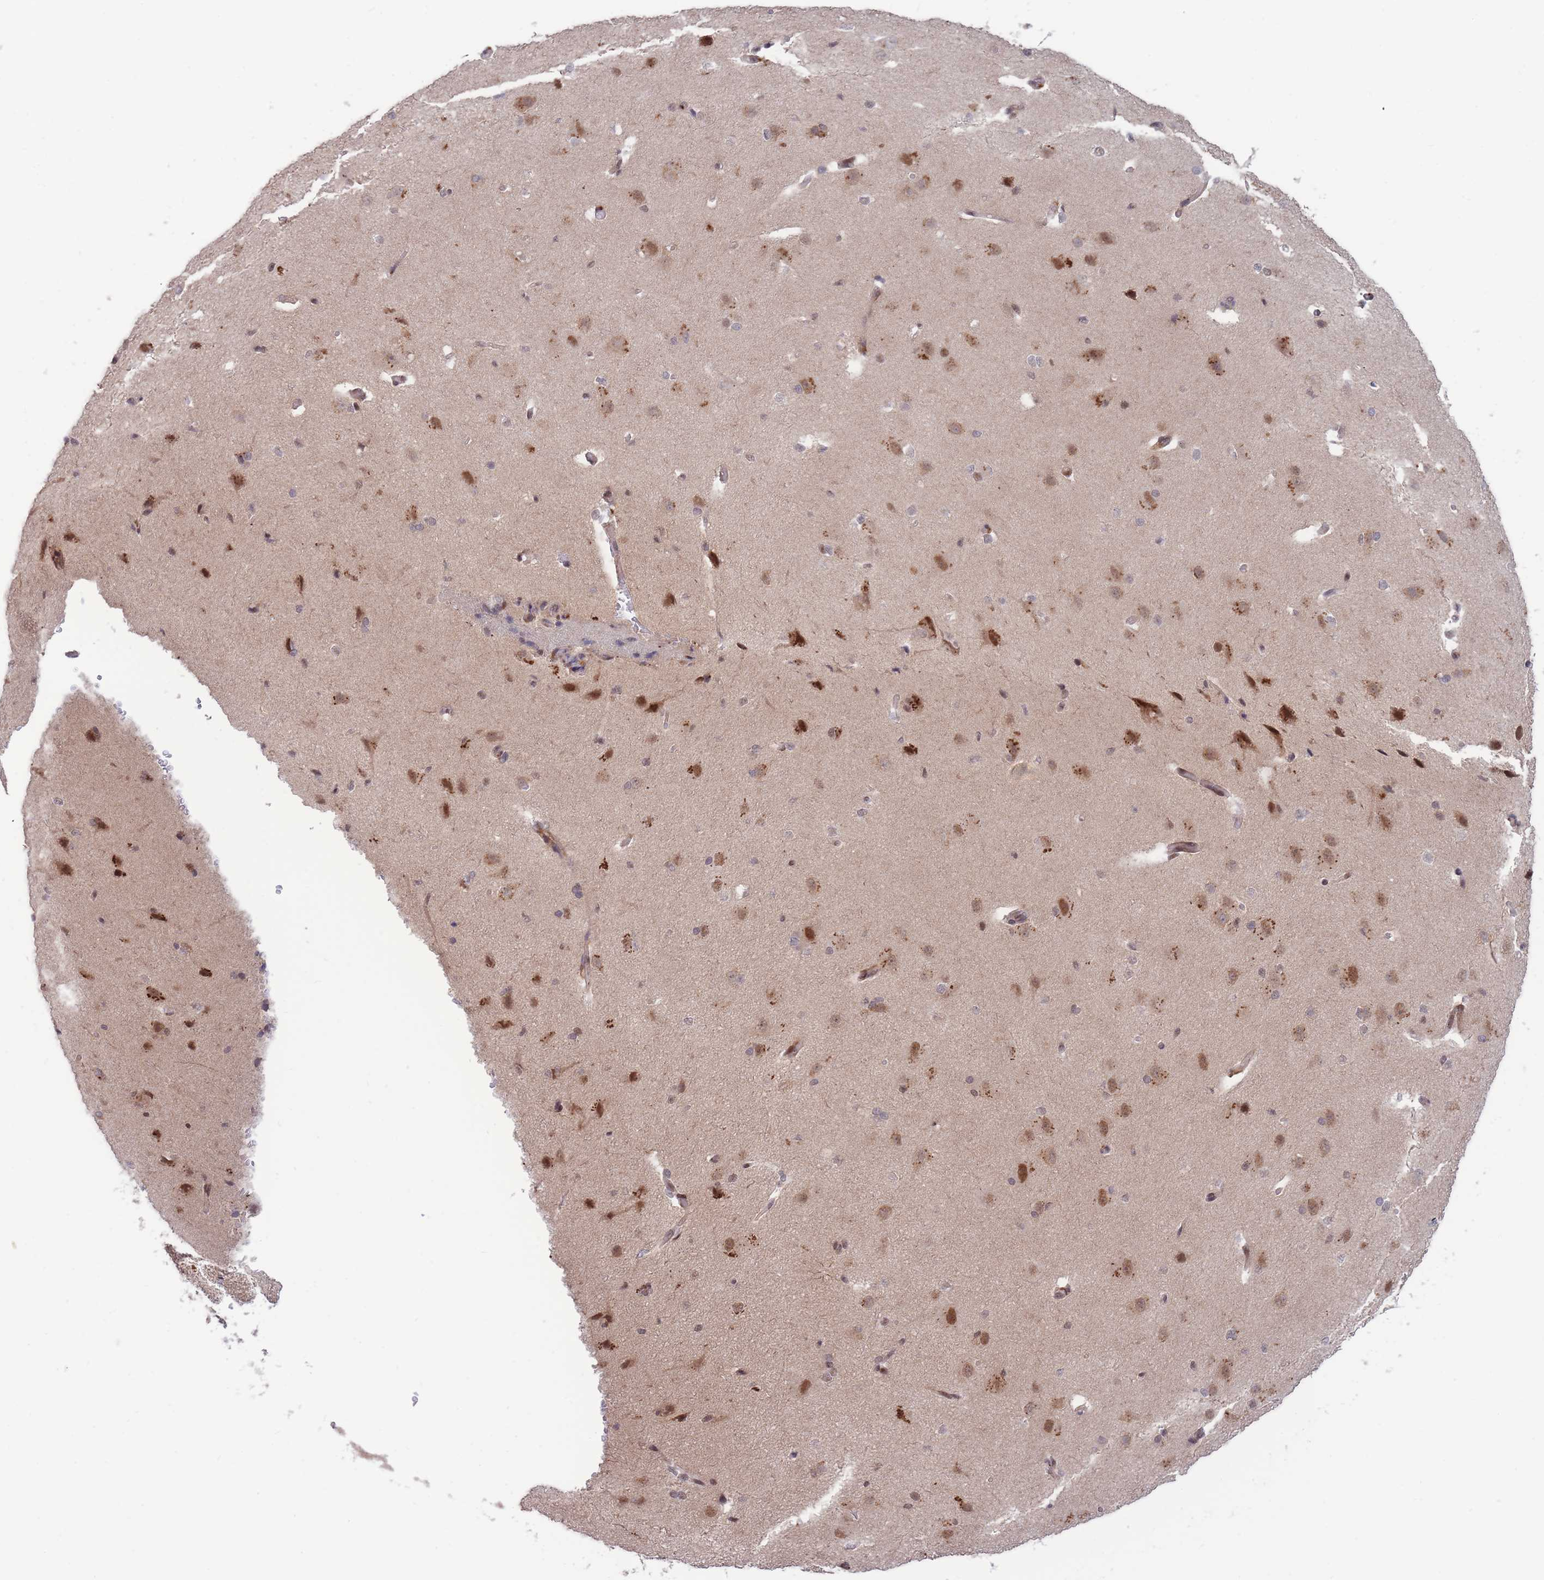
{"staining": {"intensity": "moderate", "quantity": "25%-75%", "location": "cytoplasmic/membranous,nuclear"}, "tissue": "cerebral cortex", "cell_type": "Endothelial cells", "image_type": "normal", "snomed": [{"axis": "morphology", "description": "Normal tissue, NOS"}, {"axis": "morphology", "description": "Inflammation, NOS"}, {"axis": "topography", "description": "Cerebral cortex"}], "caption": "IHC of benign human cerebral cortex reveals medium levels of moderate cytoplasmic/membranous,nuclear positivity in approximately 25%-75% of endothelial cells.", "gene": "BOD1L1", "patient": {"sex": "male", "age": 6}}